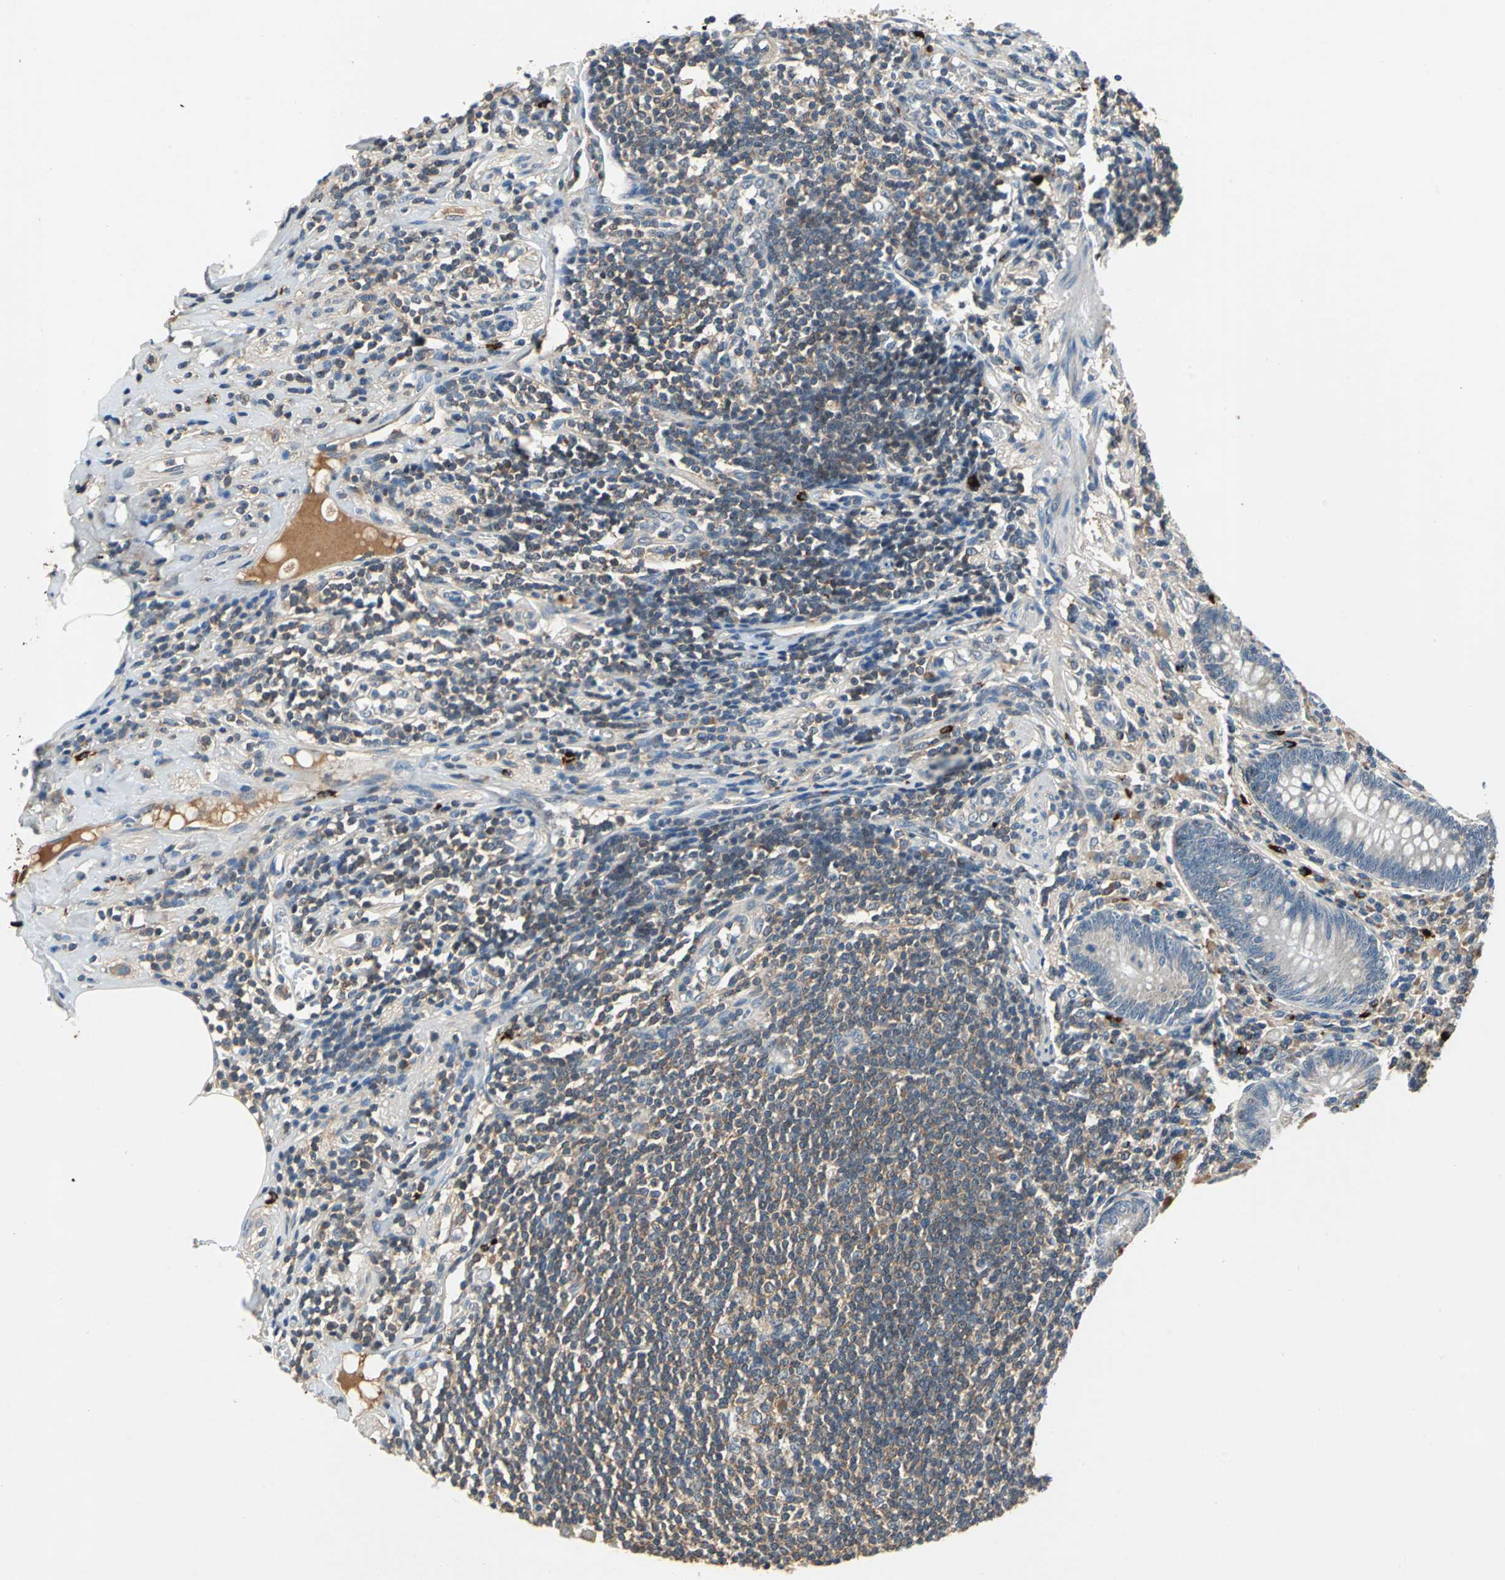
{"staining": {"intensity": "weak", "quantity": "<25%", "location": "cytoplasmic/membranous"}, "tissue": "appendix", "cell_type": "Glandular cells", "image_type": "normal", "snomed": [{"axis": "morphology", "description": "Normal tissue, NOS"}, {"axis": "morphology", "description": "Inflammation, NOS"}, {"axis": "topography", "description": "Appendix"}], "caption": "Appendix was stained to show a protein in brown. There is no significant staining in glandular cells. The staining was performed using DAB (3,3'-diaminobenzidine) to visualize the protein expression in brown, while the nuclei were stained in blue with hematoxylin (Magnification: 20x).", "gene": "SLC19A2", "patient": {"sex": "male", "age": 46}}